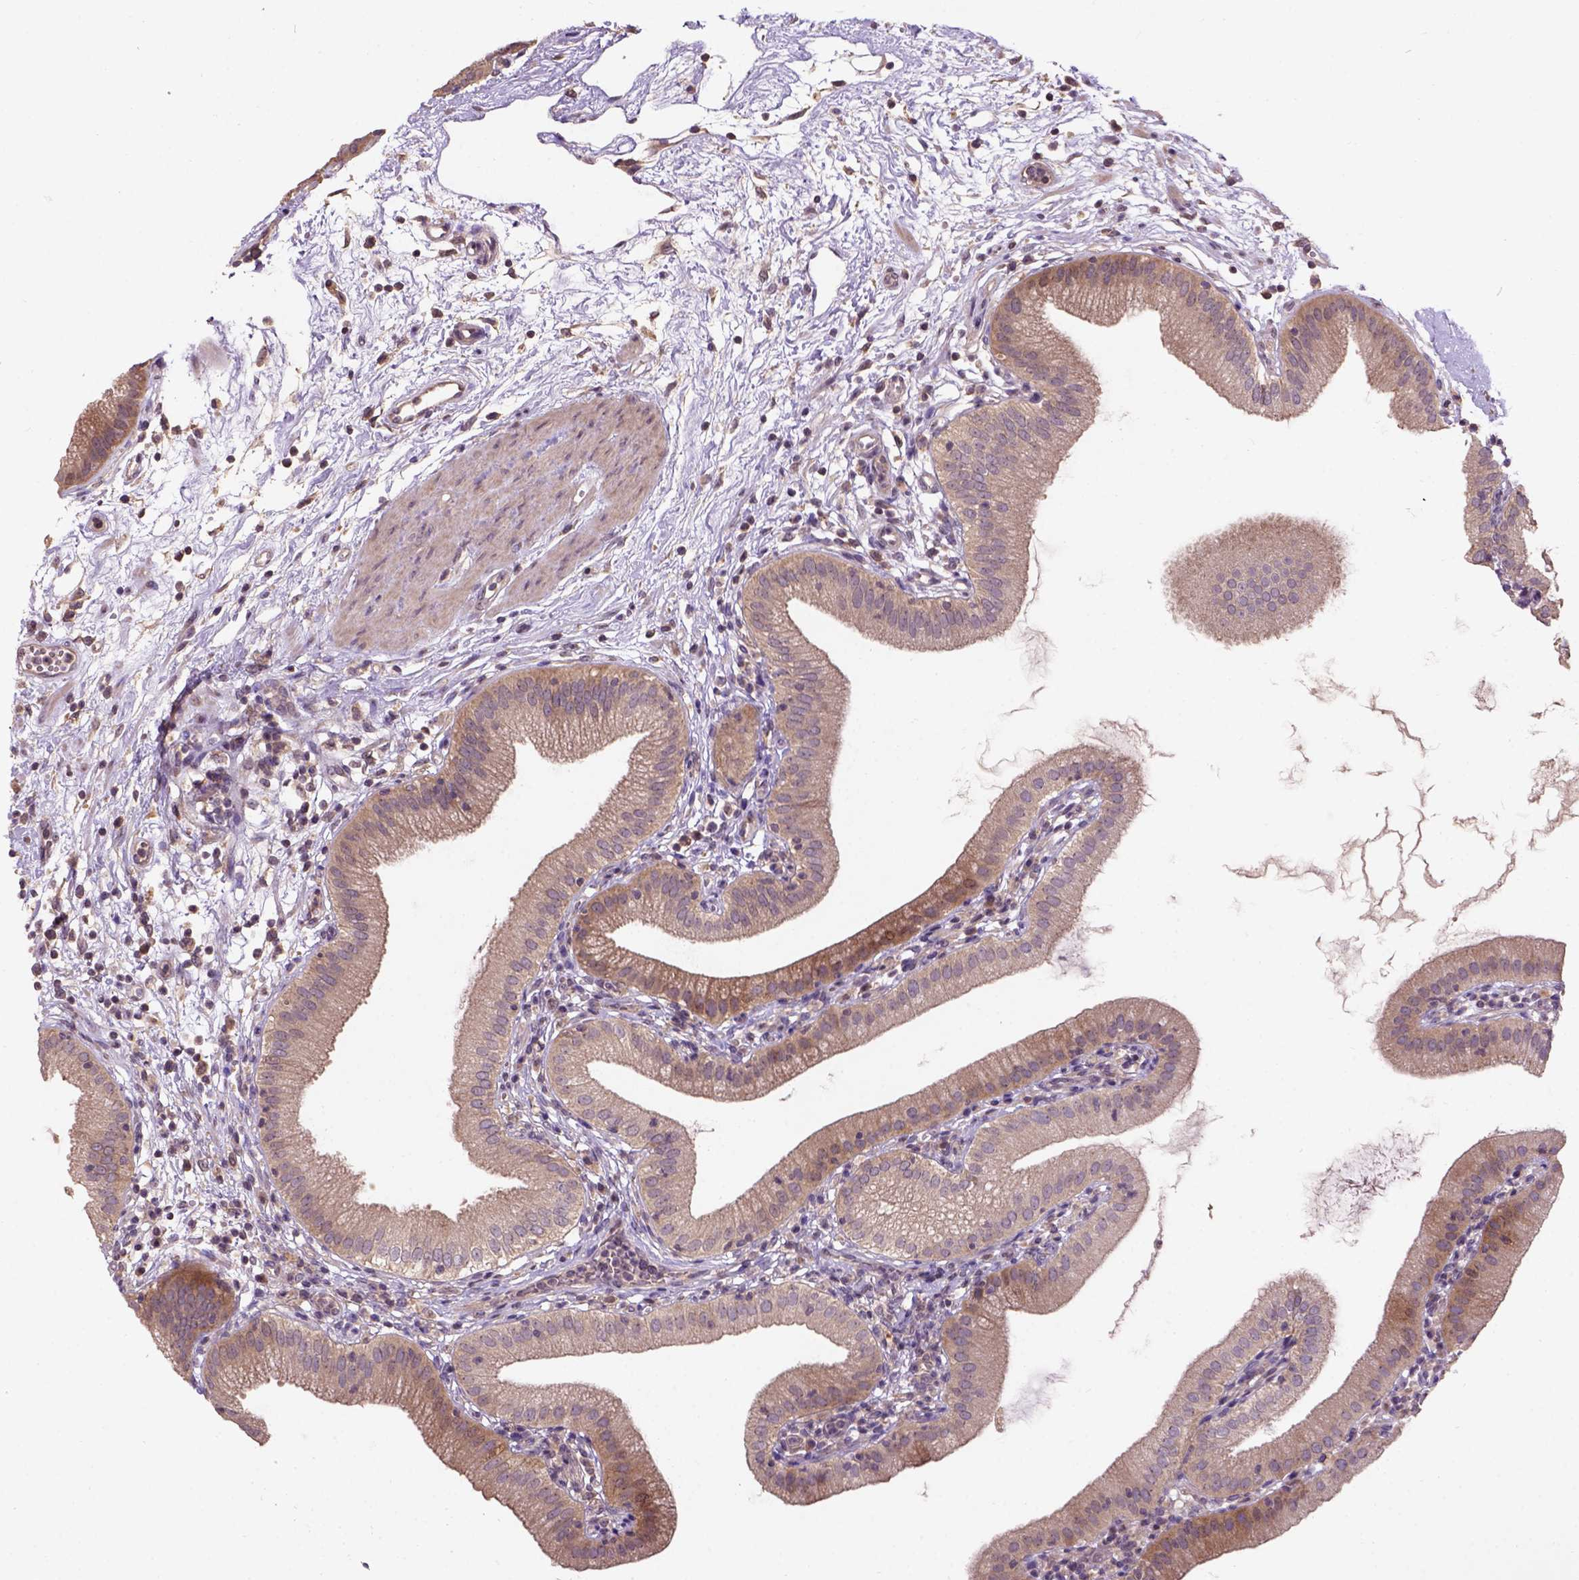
{"staining": {"intensity": "moderate", "quantity": ">75%", "location": "cytoplasmic/membranous"}, "tissue": "gallbladder", "cell_type": "Glandular cells", "image_type": "normal", "snomed": [{"axis": "morphology", "description": "Normal tissue, NOS"}, {"axis": "topography", "description": "Gallbladder"}], "caption": "This micrograph demonstrates IHC staining of normal human gallbladder, with medium moderate cytoplasmic/membranous staining in approximately >75% of glandular cells.", "gene": "KBTBD8", "patient": {"sex": "female", "age": 65}}